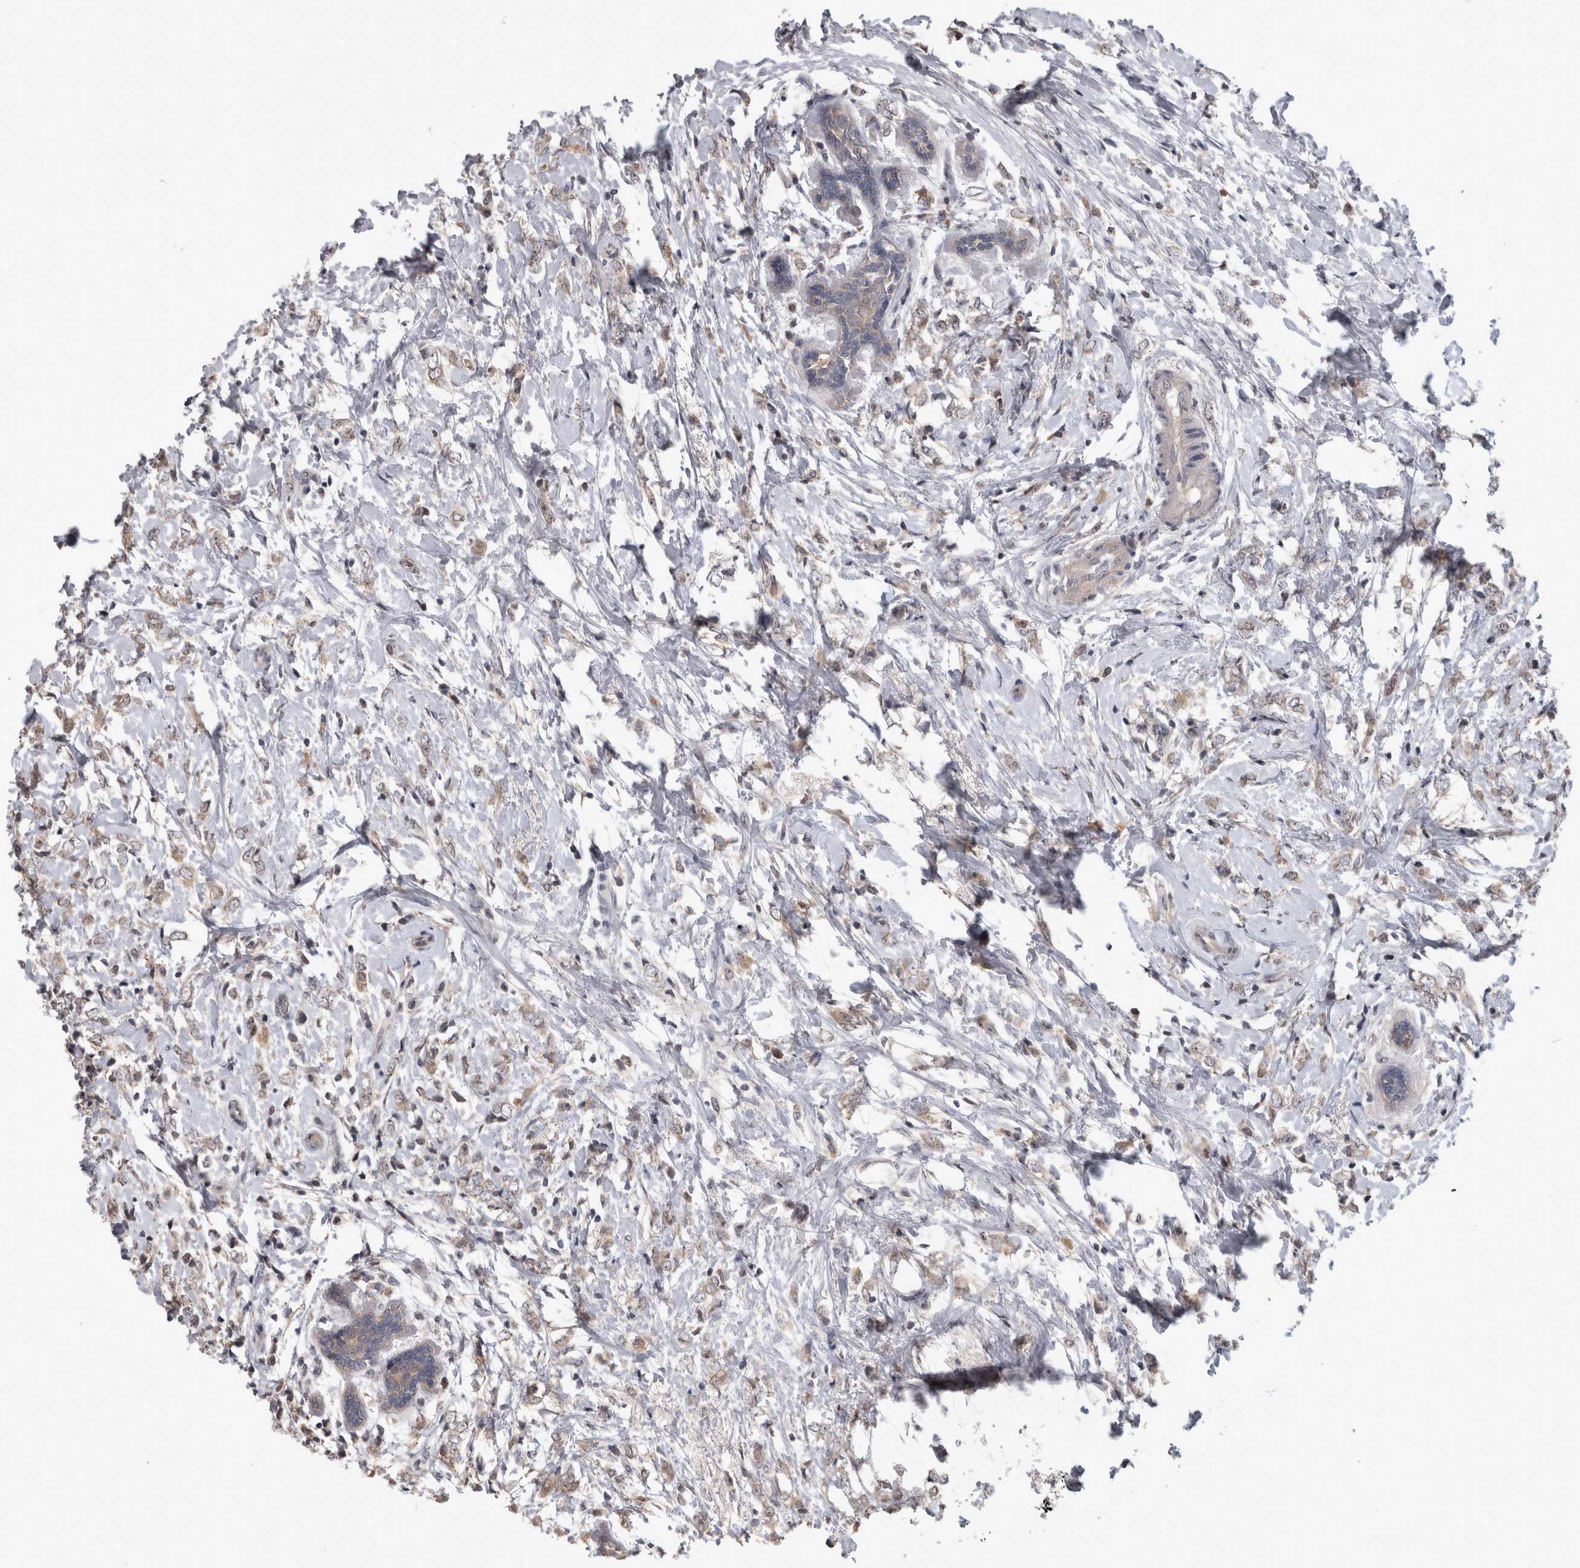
{"staining": {"intensity": "weak", "quantity": ">75%", "location": "cytoplasmic/membranous"}, "tissue": "breast cancer", "cell_type": "Tumor cells", "image_type": "cancer", "snomed": [{"axis": "morphology", "description": "Normal tissue, NOS"}, {"axis": "morphology", "description": "Lobular carcinoma"}, {"axis": "topography", "description": "Breast"}], "caption": "Breast cancer (lobular carcinoma) was stained to show a protein in brown. There is low levels of weak cytoplasmic/membranous positivity in about >75% of tumor cells. The staining was performed using DAB to visualize the protein expression in brown, while the nuclei were stained in blue with hematoxylin (Magnification: 20x).", "gene": "ZNF114", "patient": {"sex": "female", "age": 47}}